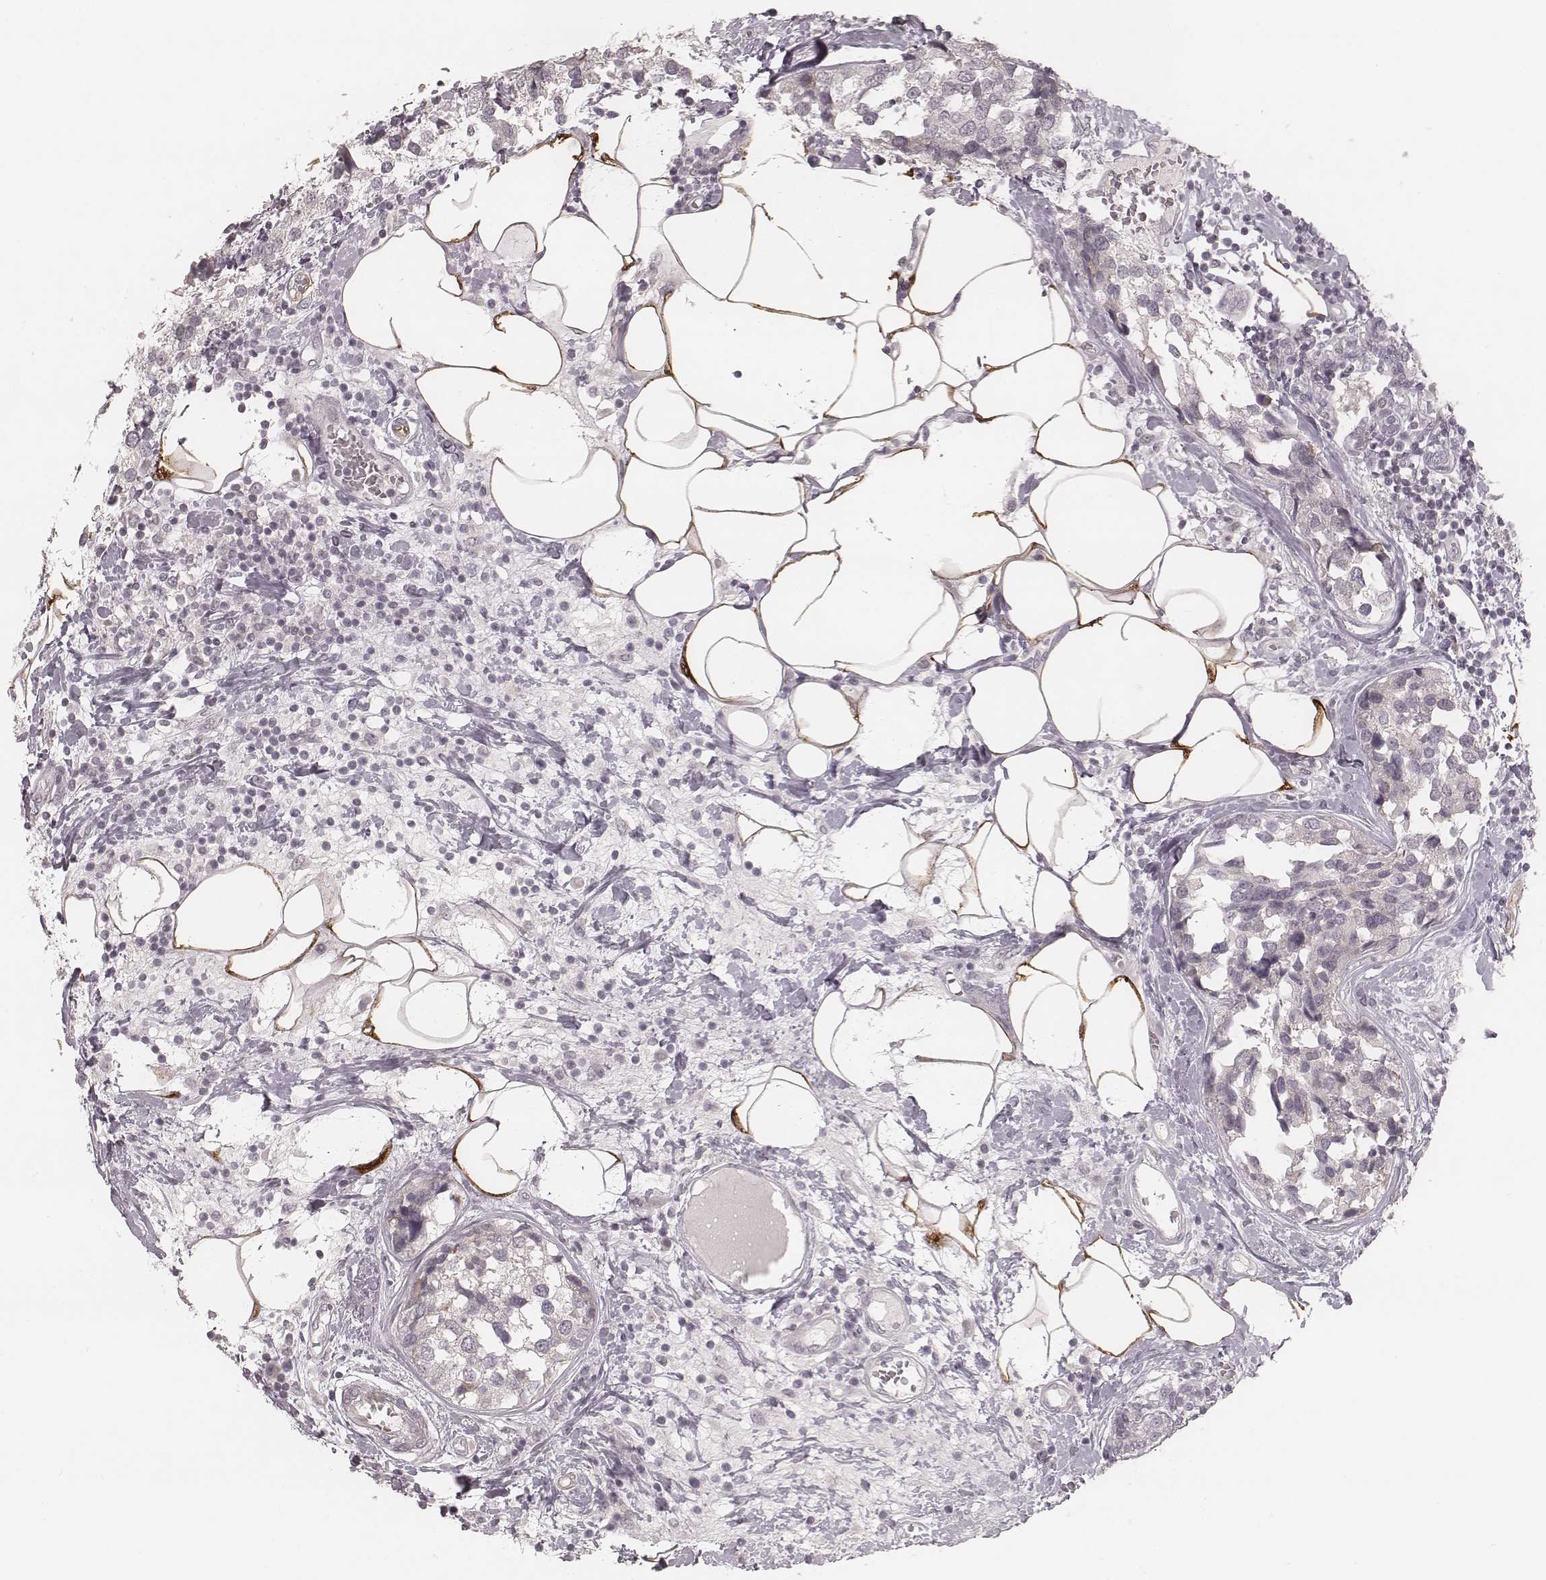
{"staining": {"intensity": "negative", "quantity": "none", "location": "none"}, "tissue": "breast cancer", "cell_type": "Tumor cells", "image_type": "cancer", "snomed": [{"axis": "morphology", "description": "Lobular carcinoma"}, {"axis": "topography", "description": "Breast"}], "caption": "Tumor cells are negative for brown protein staining in lobular carcinoma (breast).", "gene": "ACACB", "patient": {"sex": "female", "age": 59}}